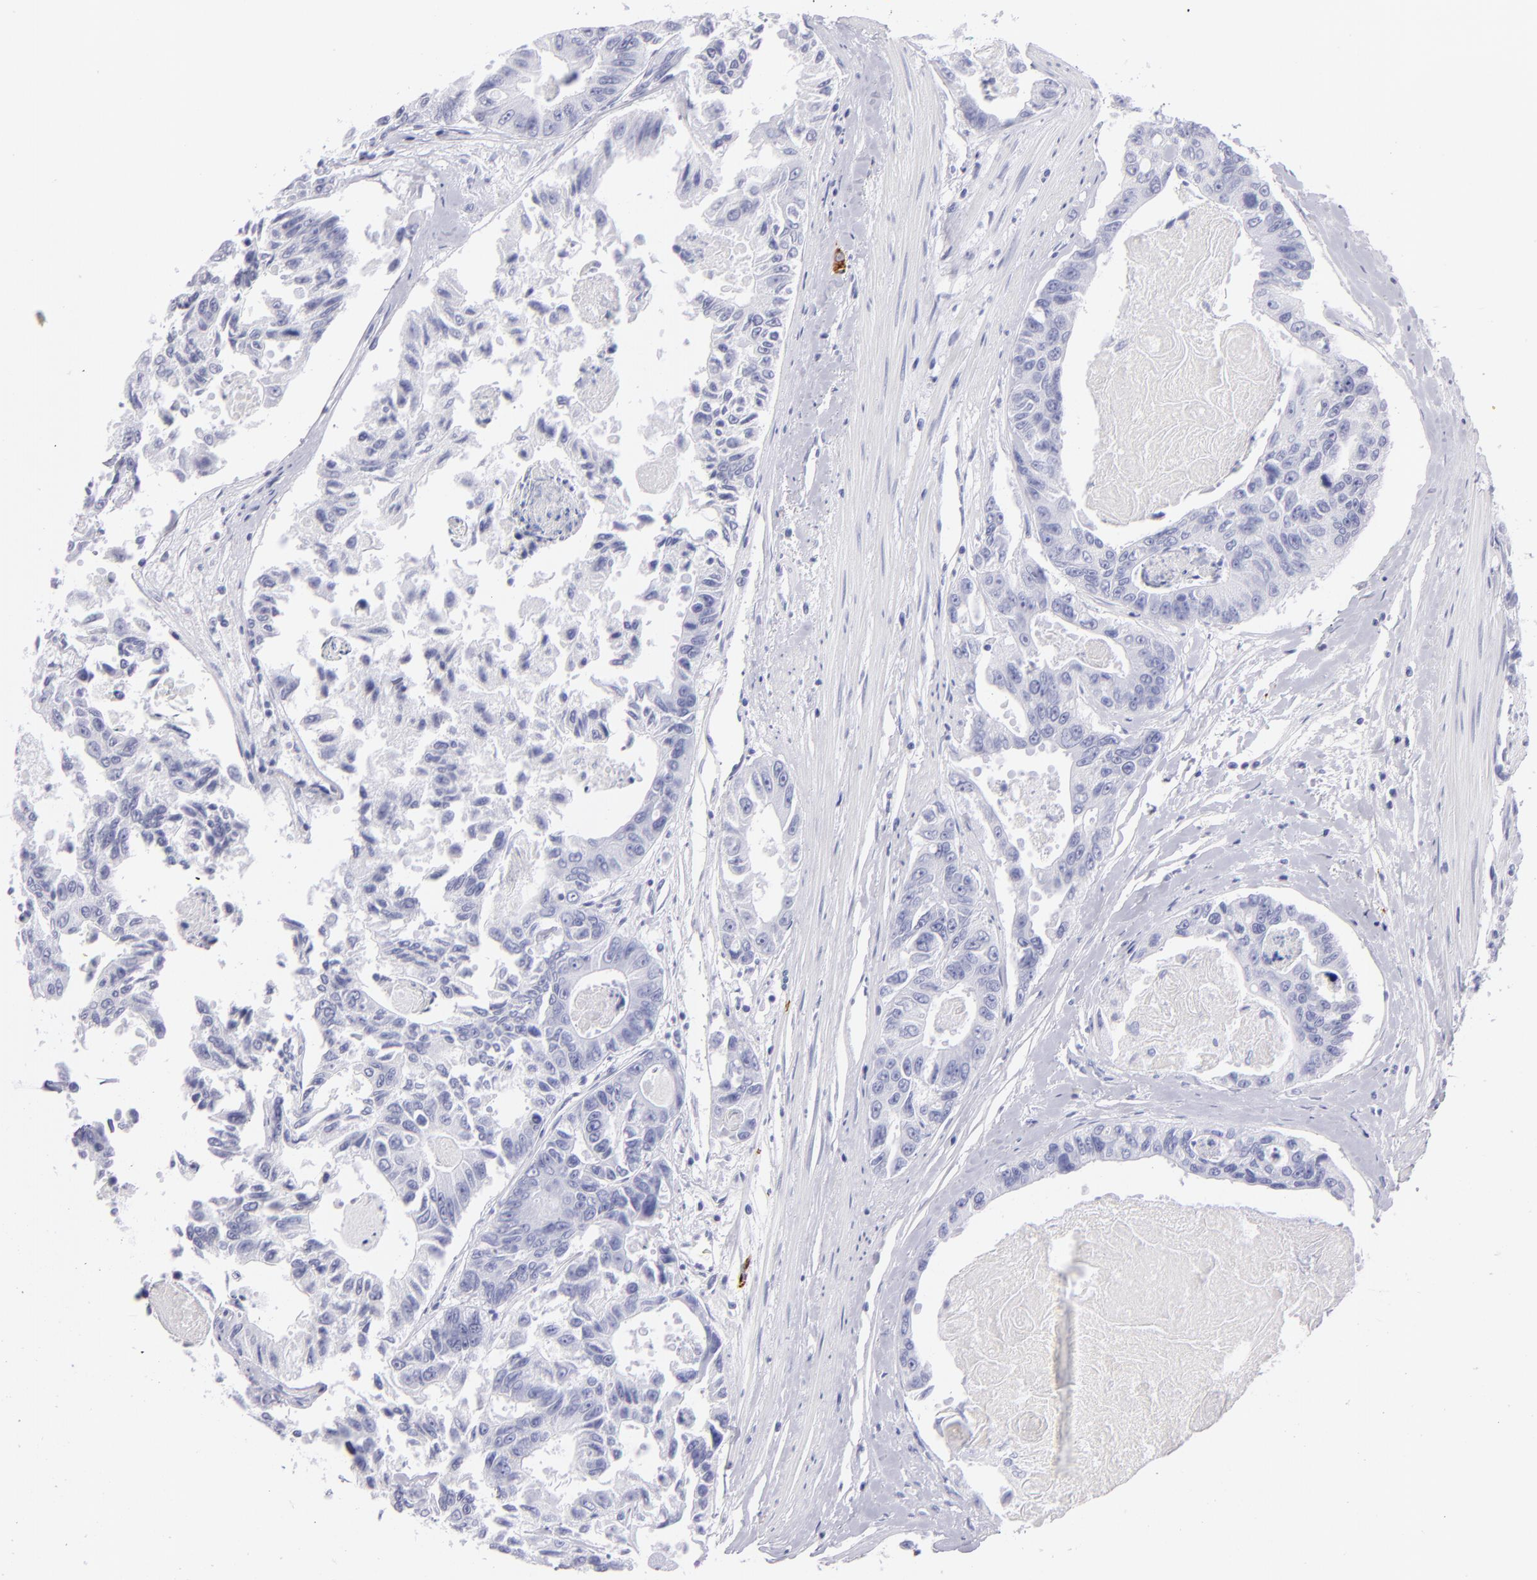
{"staining": {"intensity": "negative", "quantity": "none", "location": "none"}, "tissue": "colorectal cancer", "cell_type": "Tumor cells", "image_type": "cancer", "snomed": [{"axis": "morphology", "description": "Adenocarcinoma, NOS"}, {"axis": "topography", "description": "Colon"}], "caption": "Immunohistochemistry (IHC) photomicrograph of neoplastic tissue: human colorectal cancer stained with DAB shows no significant protein expression in tumor cells. (Brightfield microscopy of DAB (3,3'-diaminobenzidine) IHC at high magnification).", "gene": "PRPH", "patient": {"sex": "female", "age": 86}}